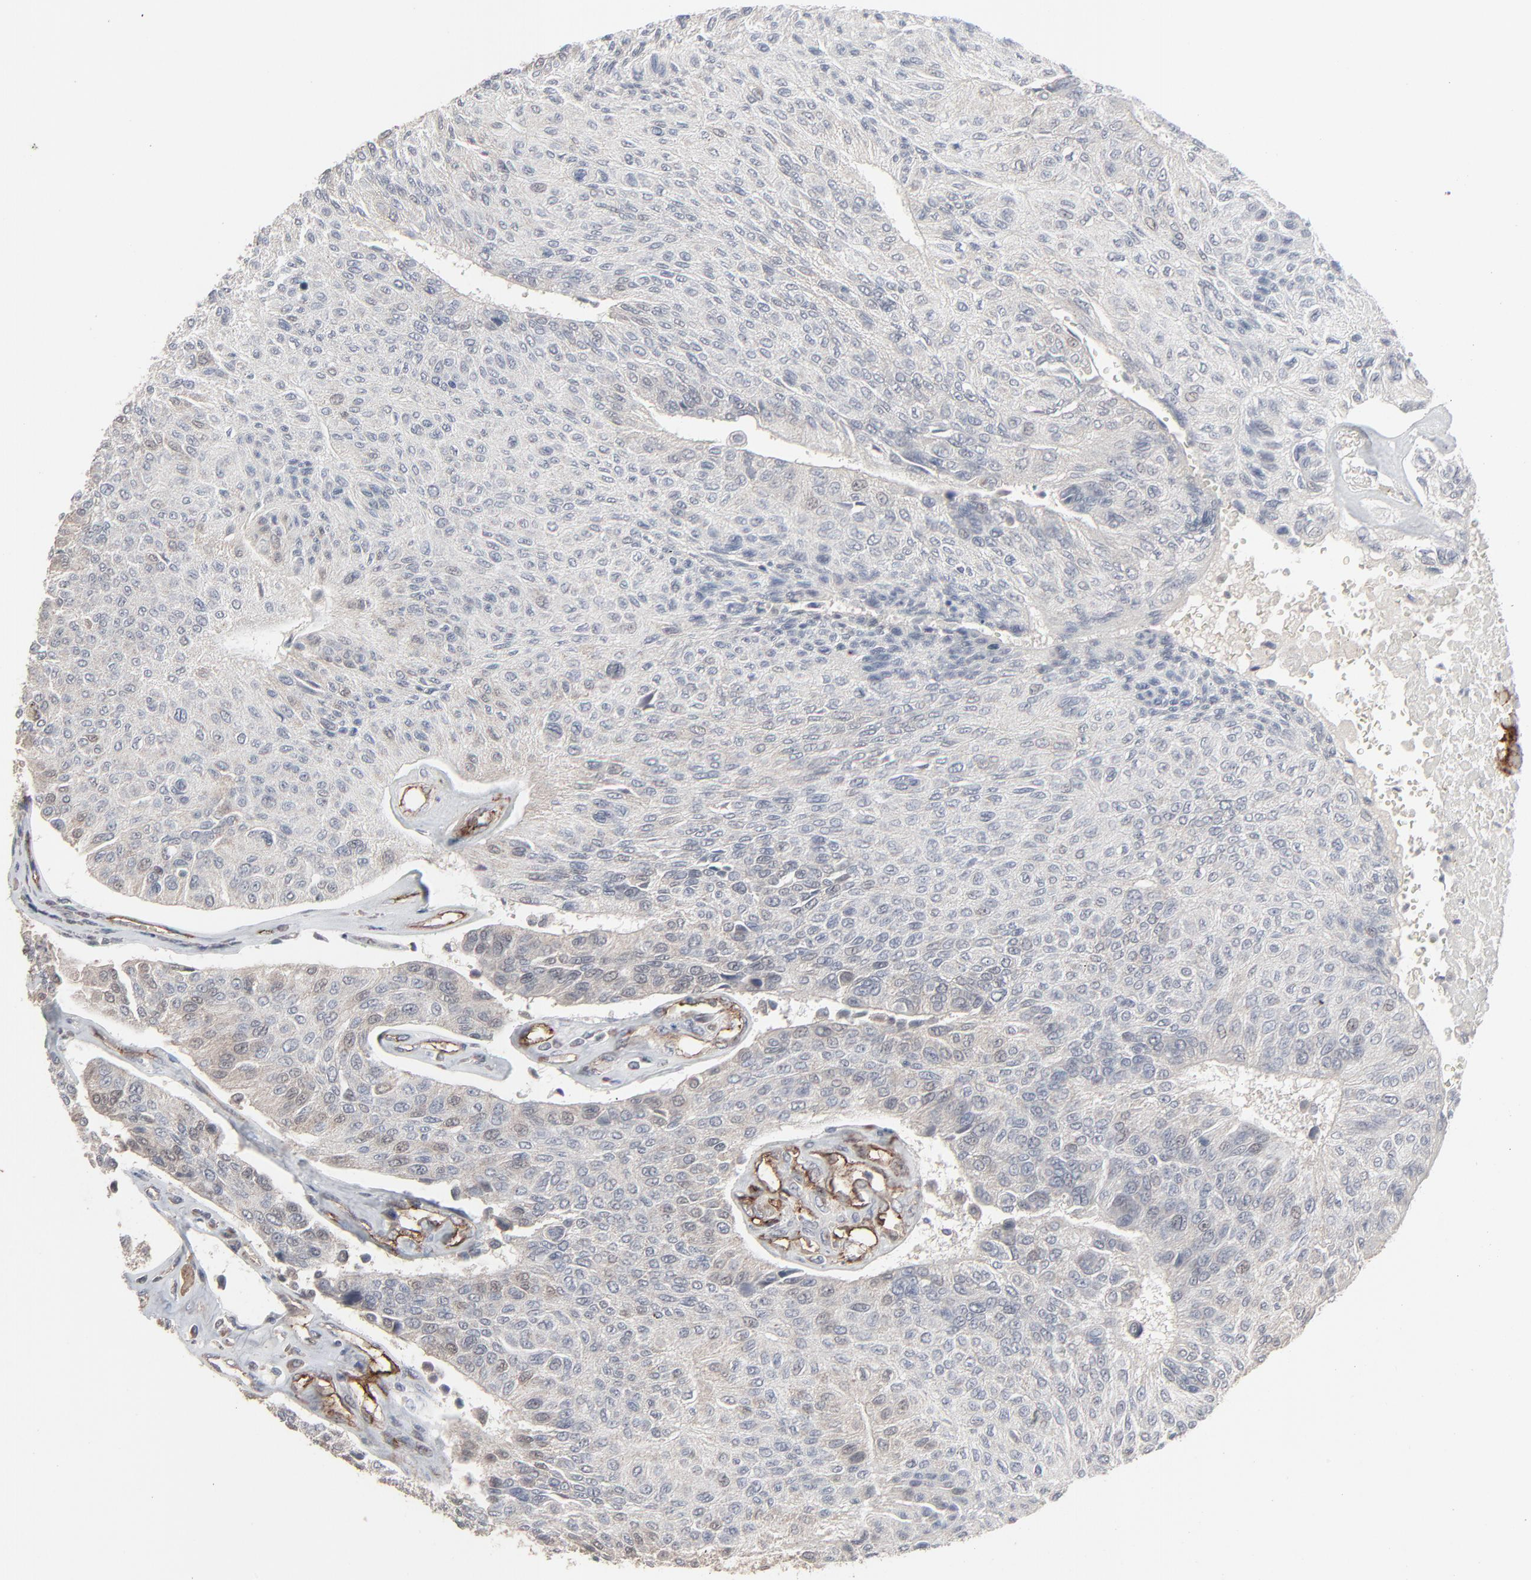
{"staining": {"intensity": "negative", "quantity": "none", "location": "none"}, "tissue": "urothelial cancer", "cell_type": "Tumor cells", "image_type": "cancer", "snomed": [{"axis": "morphology", "description": "Urothelial carcinoma, High grade"}, {"axis": "topography", "description": "Urinary bladder"}], "caption": "Tumor cells are negative for protein expression in human high-grade urothelial carcinoma.", "gene": "JAM3", "patient": {"sex": "male", "age": 66}}